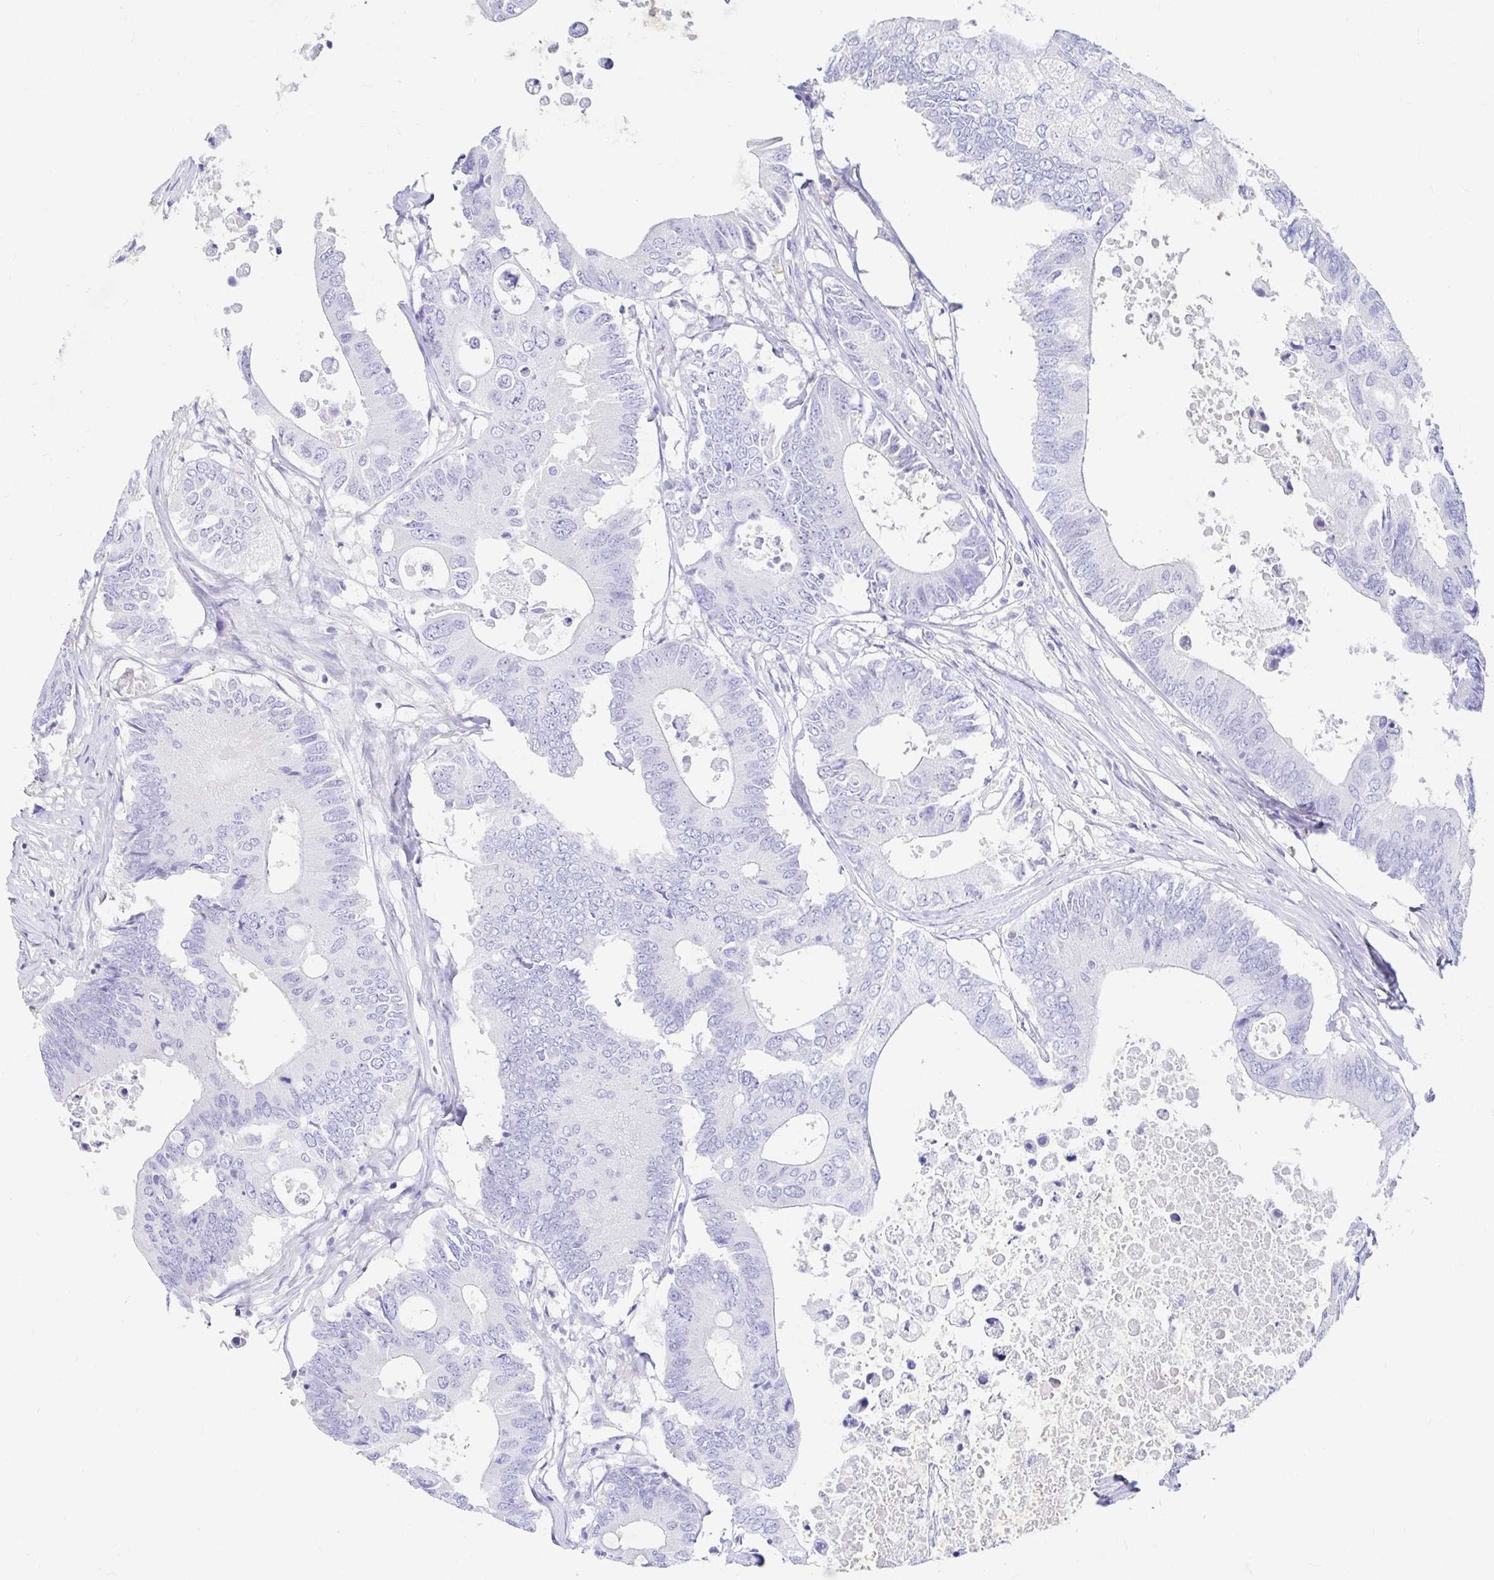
{"staining": {"intensity": "negative", "quantity": "none", "location": "none"}, "tissue": "colorectal cancer", "cell_type": "Tumor cells", "image_type": "cancer", "snomed": [{"axis": "morphology", "description": "Adenocarcinoma, NOS"}, {"axis": "topography", "description": "Colon"}], "caption": "Colorectal cancer stained for a protein using immunohistochemistry reveals no staining tumor cells.", "gene": "NR2E1", "patient": {"sex": "male", "age": 71}}